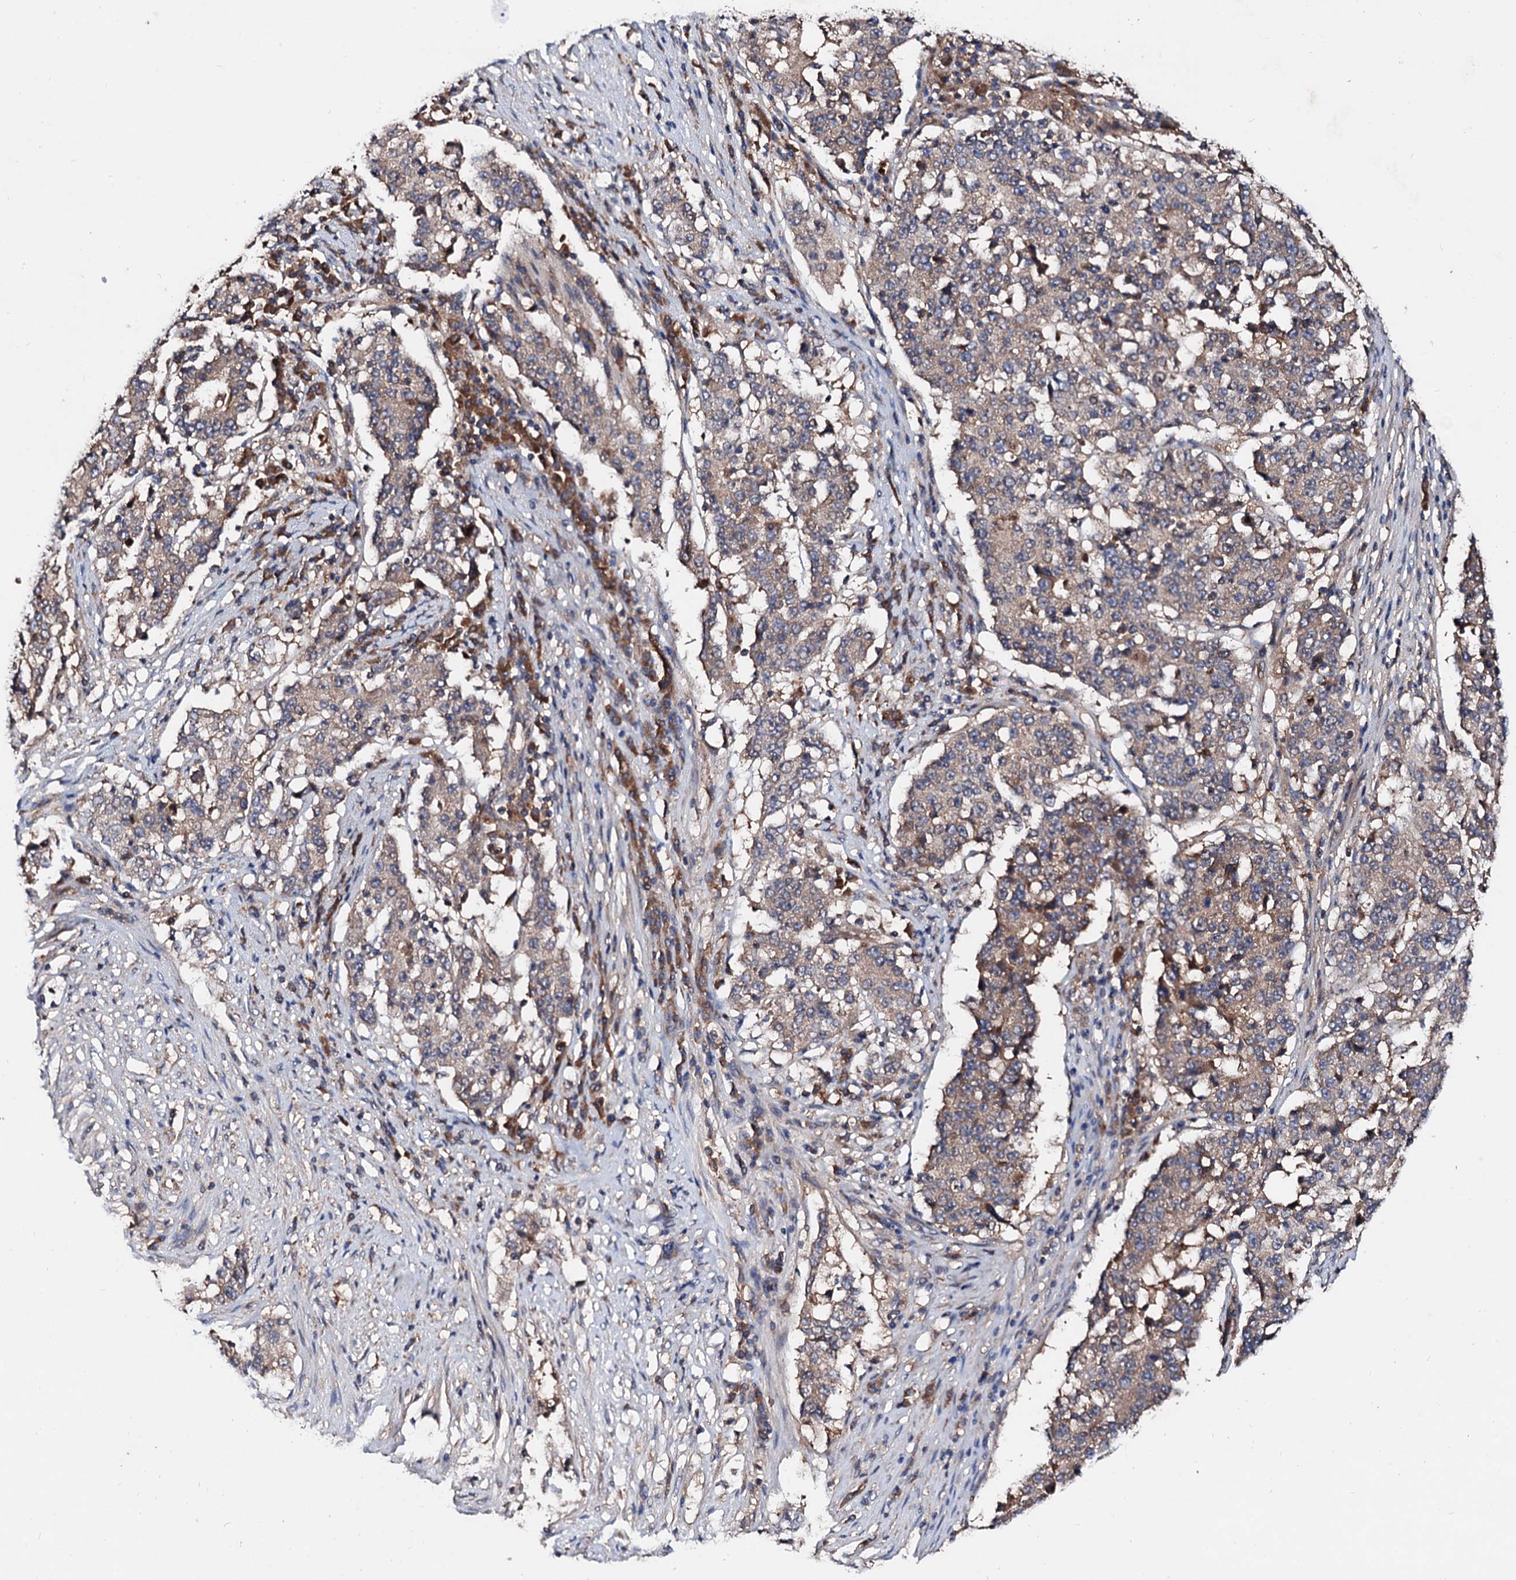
{"staining": {"intensity": "weak", "quantity": ">75%", "location": "cytoplasmic/membranous"}, "tissue": "stomach cancer", "cell_type": "Tumor cells", "image_type": "cancer", "snomed": [{"axis": "morphology", "description": "Adenocarcinoma, NOS"}, {"axis": "topography", "description": "Stomach"}], "caption": "Immunohistochemistry of human stomach cancer shows low levels of weak cytoplasmic/membranous positivity in approximately >75% of tumor cells. Immunohistochemistry stains the protein in brown and the nuclei are stained blue.", "gene": "EXTL1", "patient": {"sex": "male", "age": 59}}